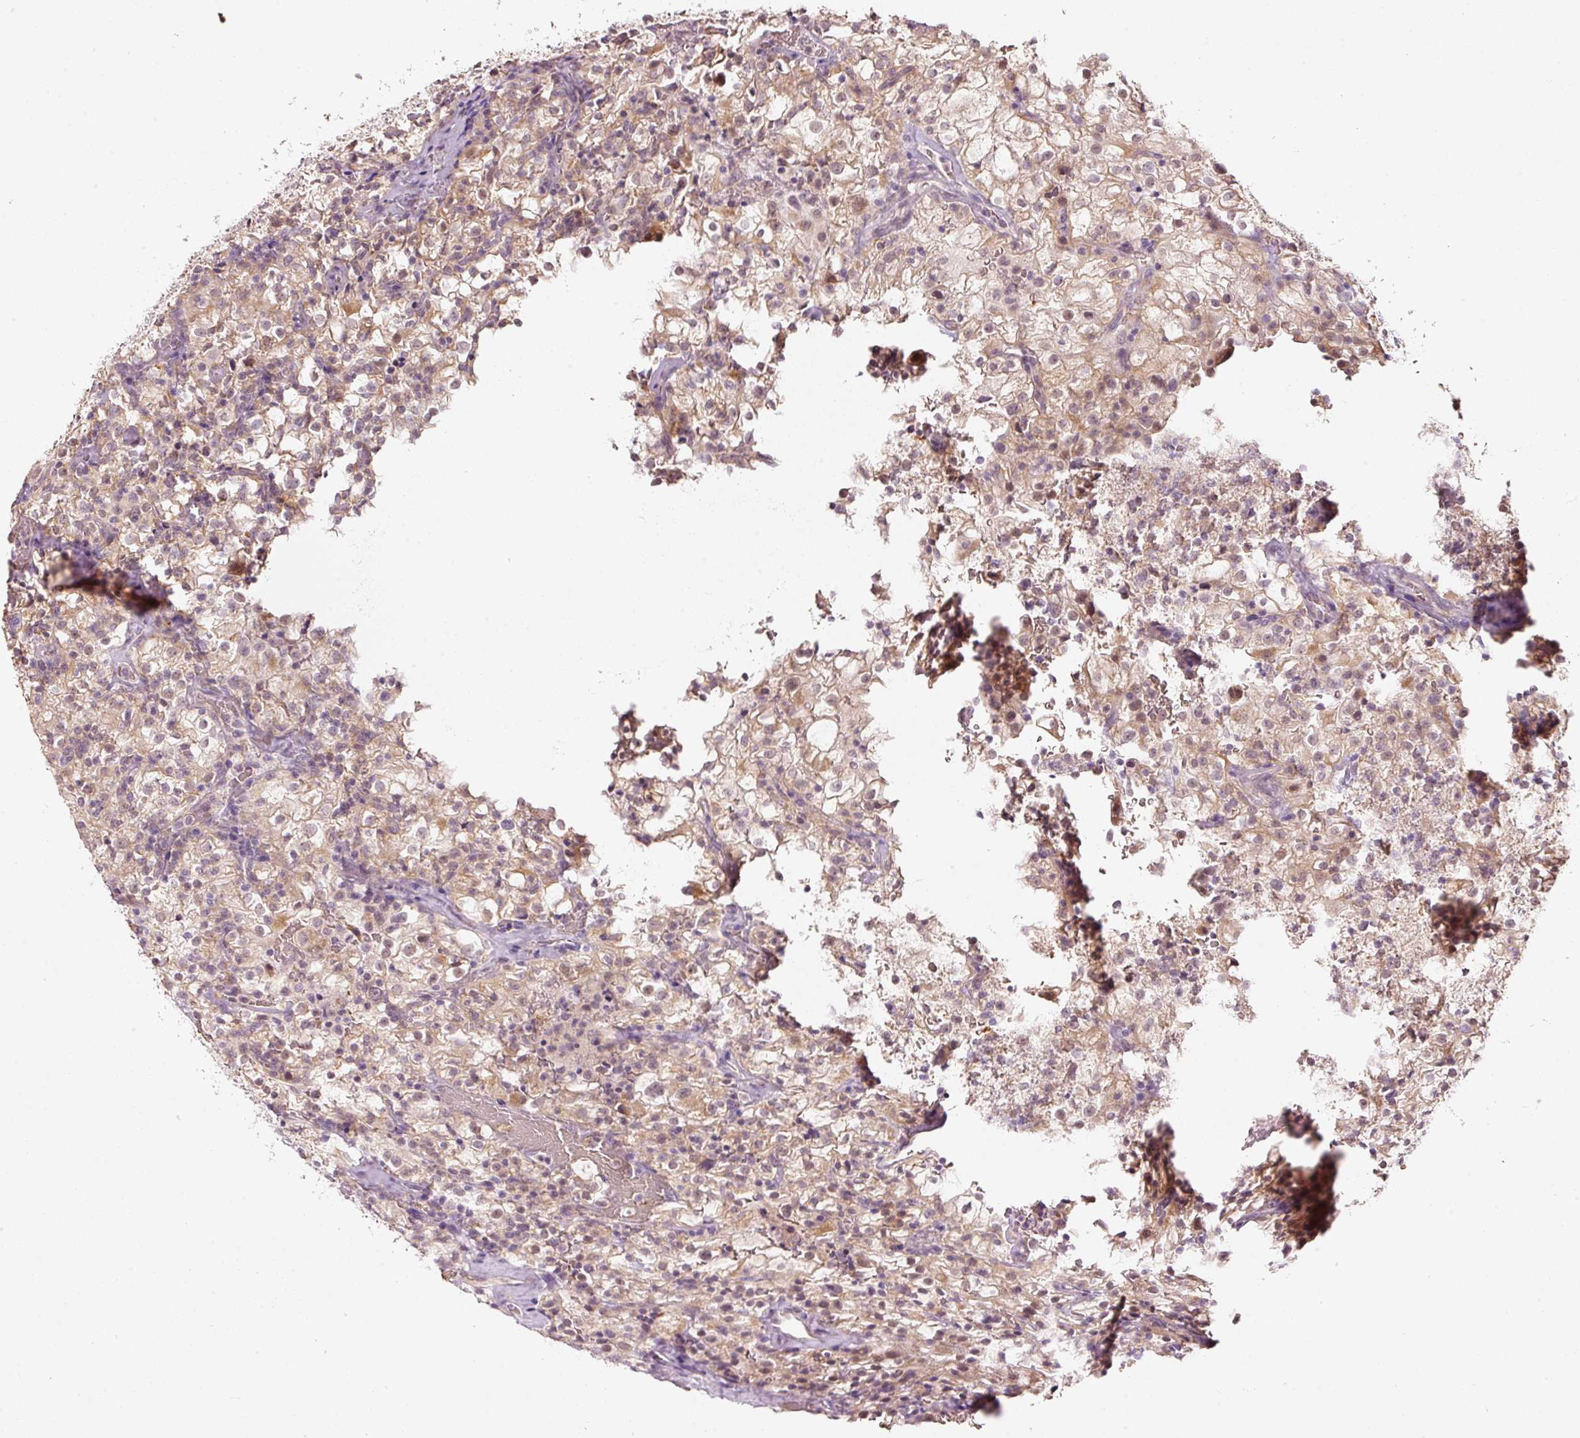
{"staining": {"intensity": "weak", "quantity": ">75%", "location": "cytoplasmic/membranous,nuclear"}, "tissue": "renal cancer", "cell_type": "Tumor cells", "image_type": "cancer", "snomed": [{"axis": "morphology", "description": "Adenocarcinoma, NOS"}, {"axis": "topography", "description": "Kidney"}], "caption": "Human adenocarcinoma (renal) stained with a brown dye demonstrates weak cytoplasmic/membranous and nuclear positive positivity in approximately >75% of tumor cells.", "gene": "ZNF460", "patient": {"sex": "female", "age": 74}}